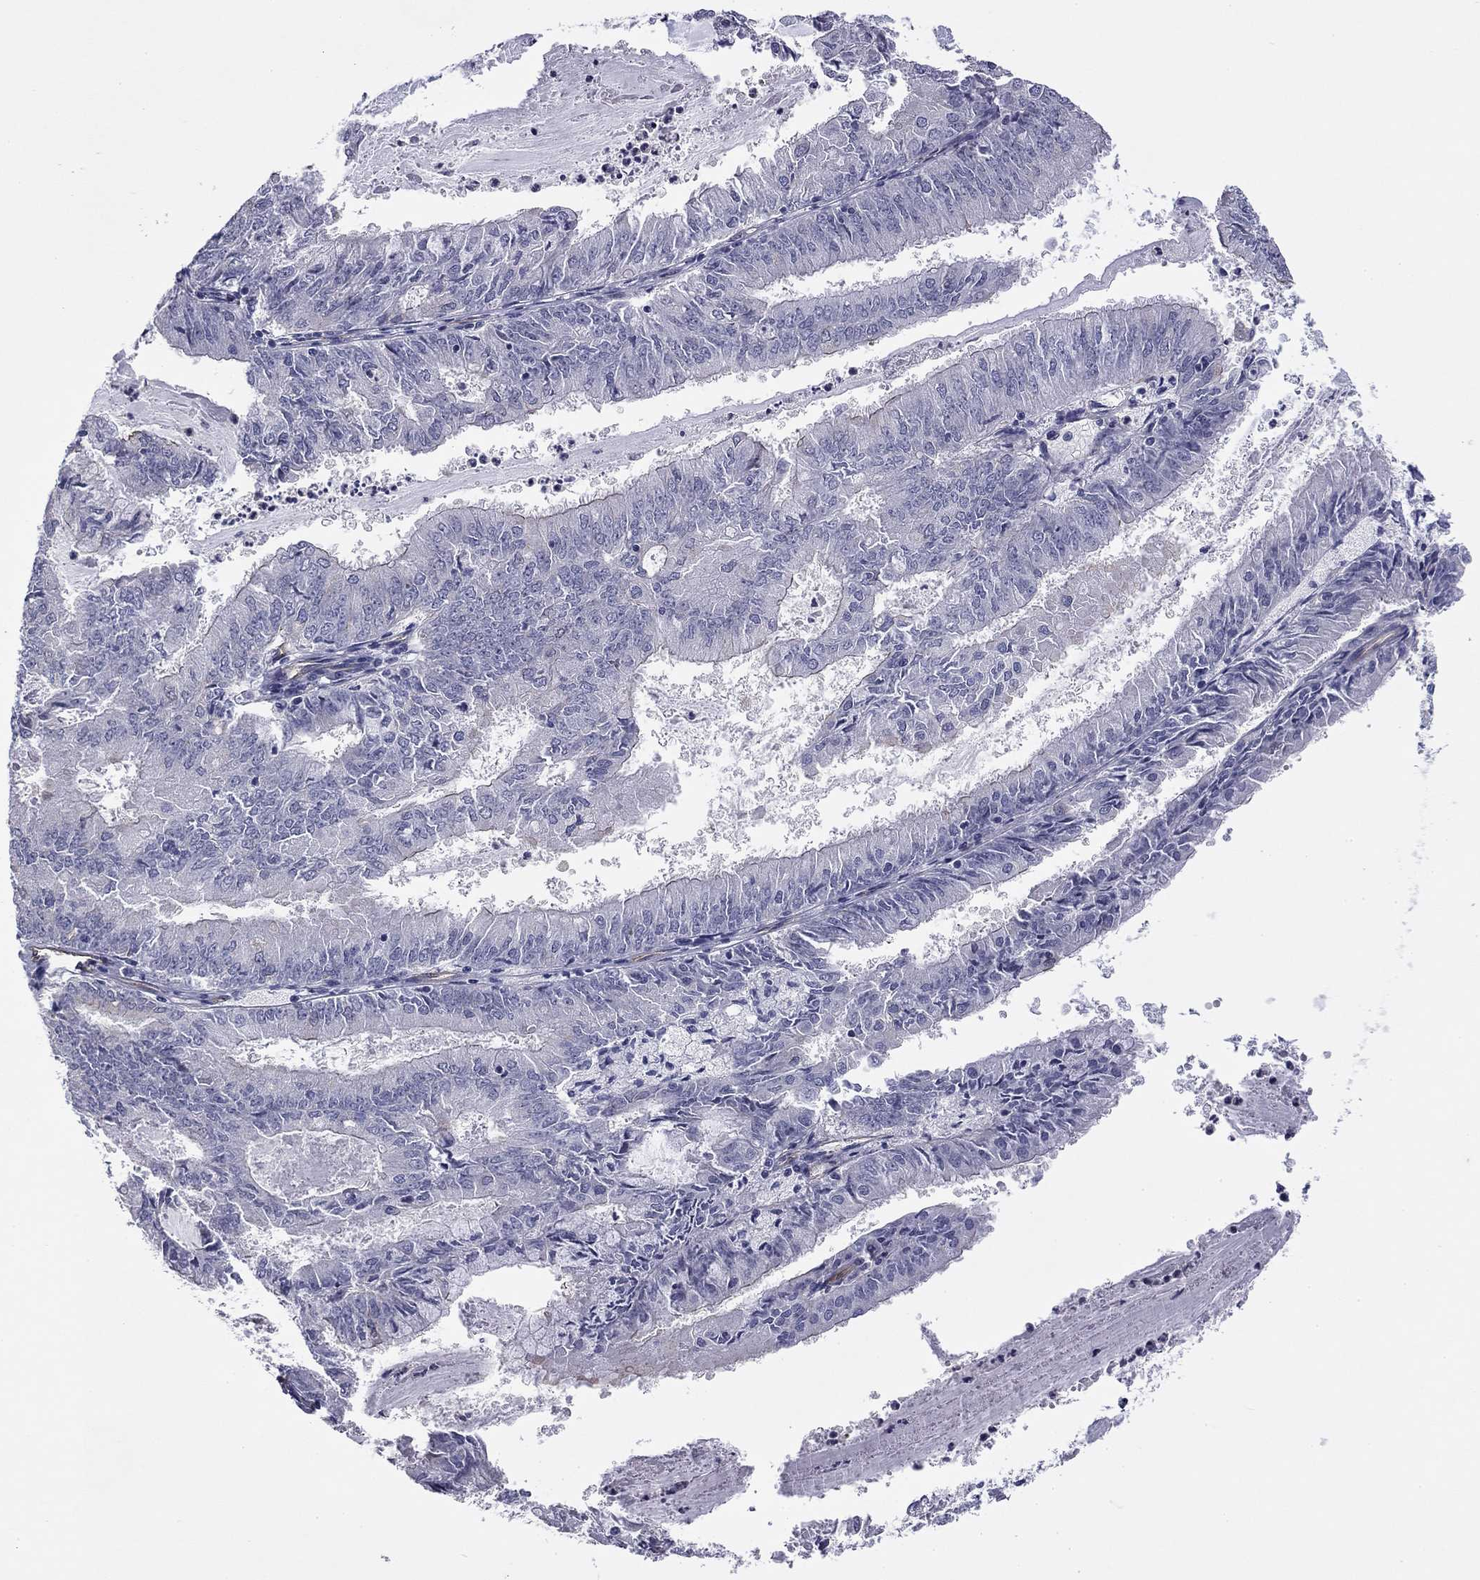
{"staining": {"intensity": "negative", "quantity": "none", "location": "none"}, "tissue": "endometrial cancer", "cell_type": "Tumor cells", "image_type": "cancer", "snomed": [{"axis": "morphology", "description": "Adenocarcinoma, NOS"}, {"axis": "topography", "description": "Endometrium"}], "caption": "Immunohistochemistry photomicrograph of human adenocarcinoma (endometrial) stained for a protein (brown), which shows no expression in tumor cells.", "gene": "TCHH", "patient": {"sex": "female", "age": 57}}